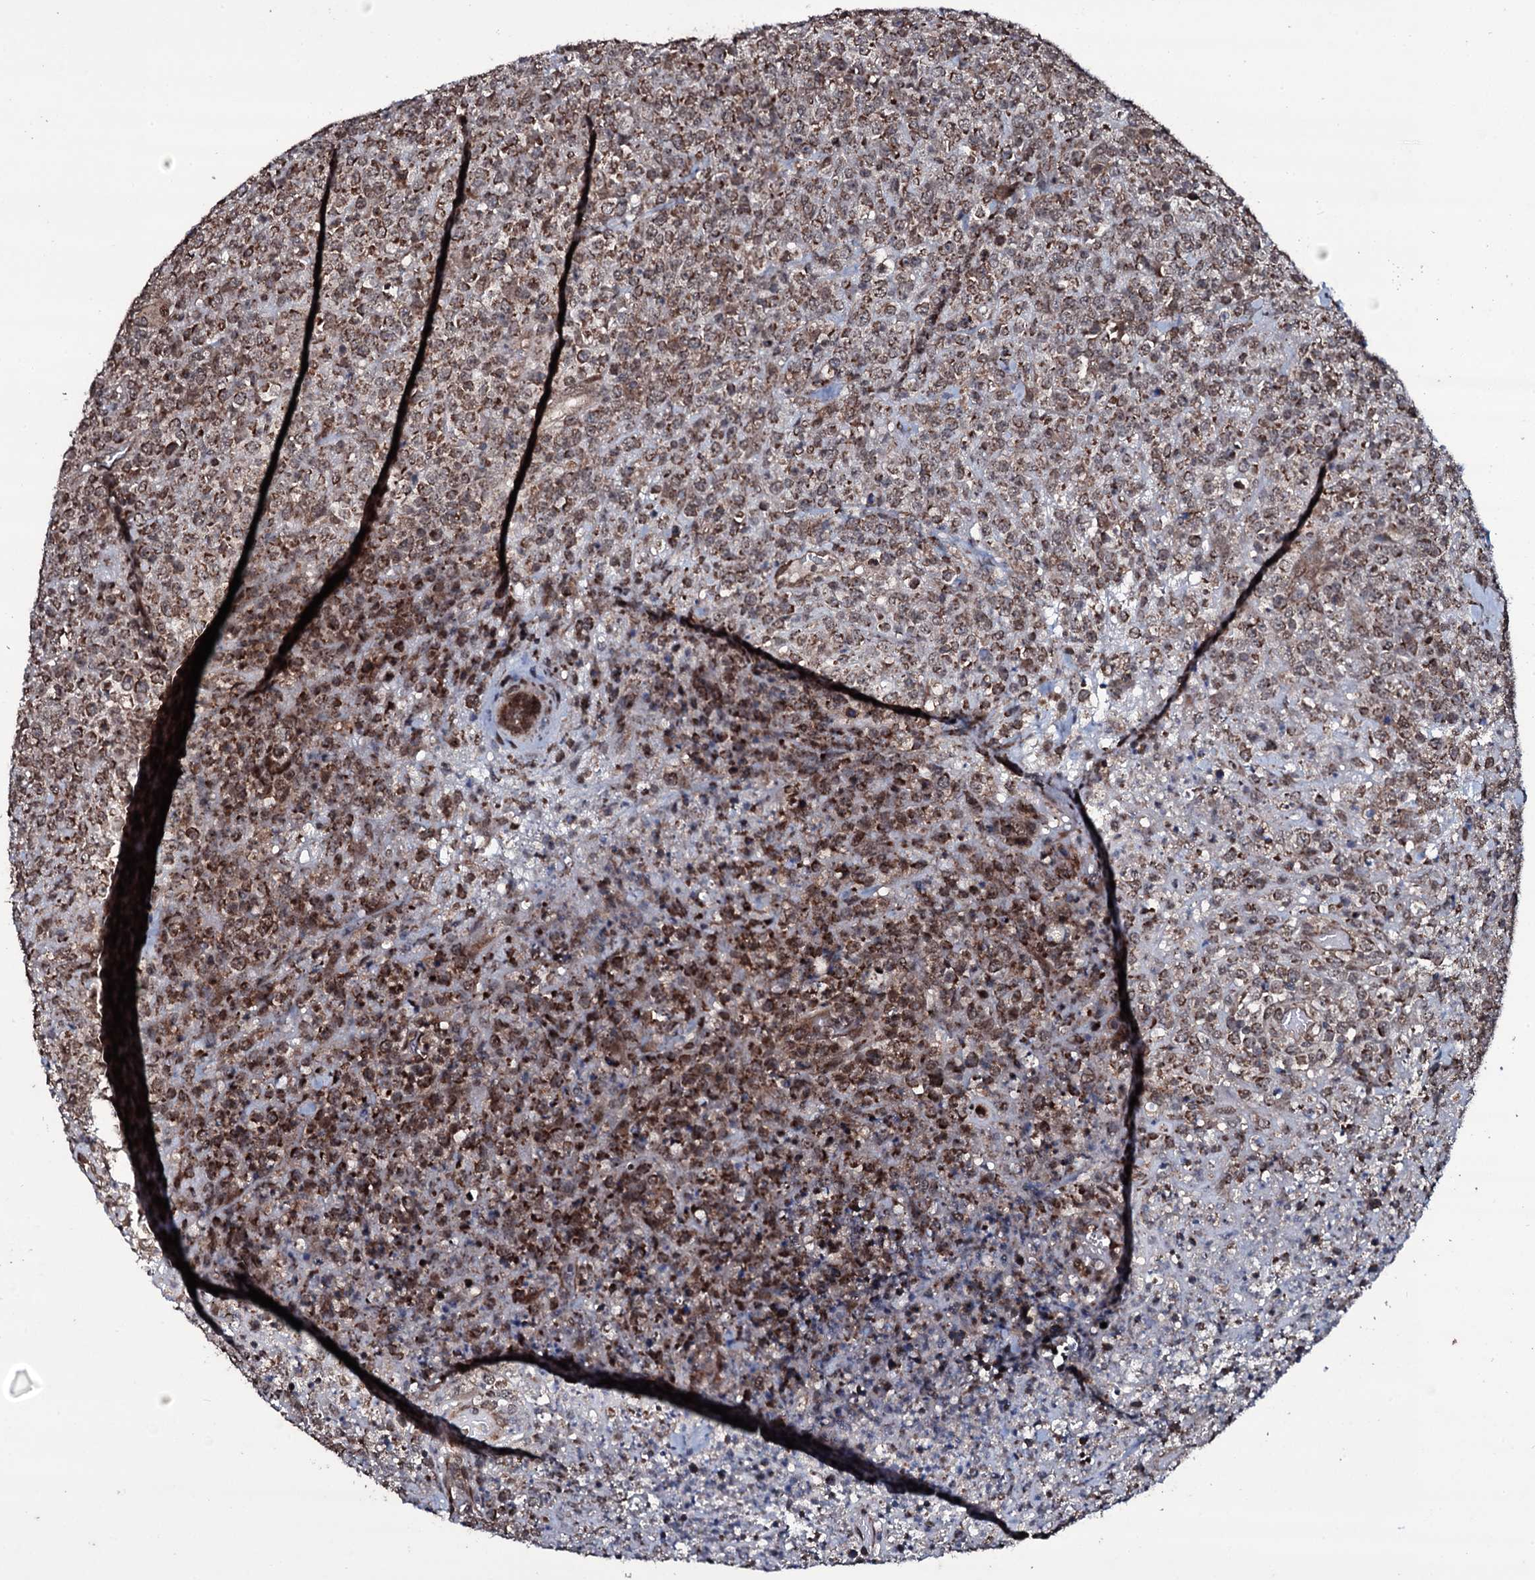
{"staining": {"intensity": "weak", "quantity": ">75%", "location": "cytoplasmic/membranous"}, "tissue": "lymphoma", "cell_type": "Tumor cells", "image_type": "cancer", "snomed": [{"axis": "morphology", "description": "Malignant lymphoma, non-Hodgkin's type, High grade"}, {"axis": "topography", "description": "Colon"}], "caption": "A micrograph of lymphoma stained for a protein demonstrates weak cytoplasmic/membranous brown staining in tumor cells.", "gene": "MRPS31", "patient": {"sex": "female", "age": 53}}